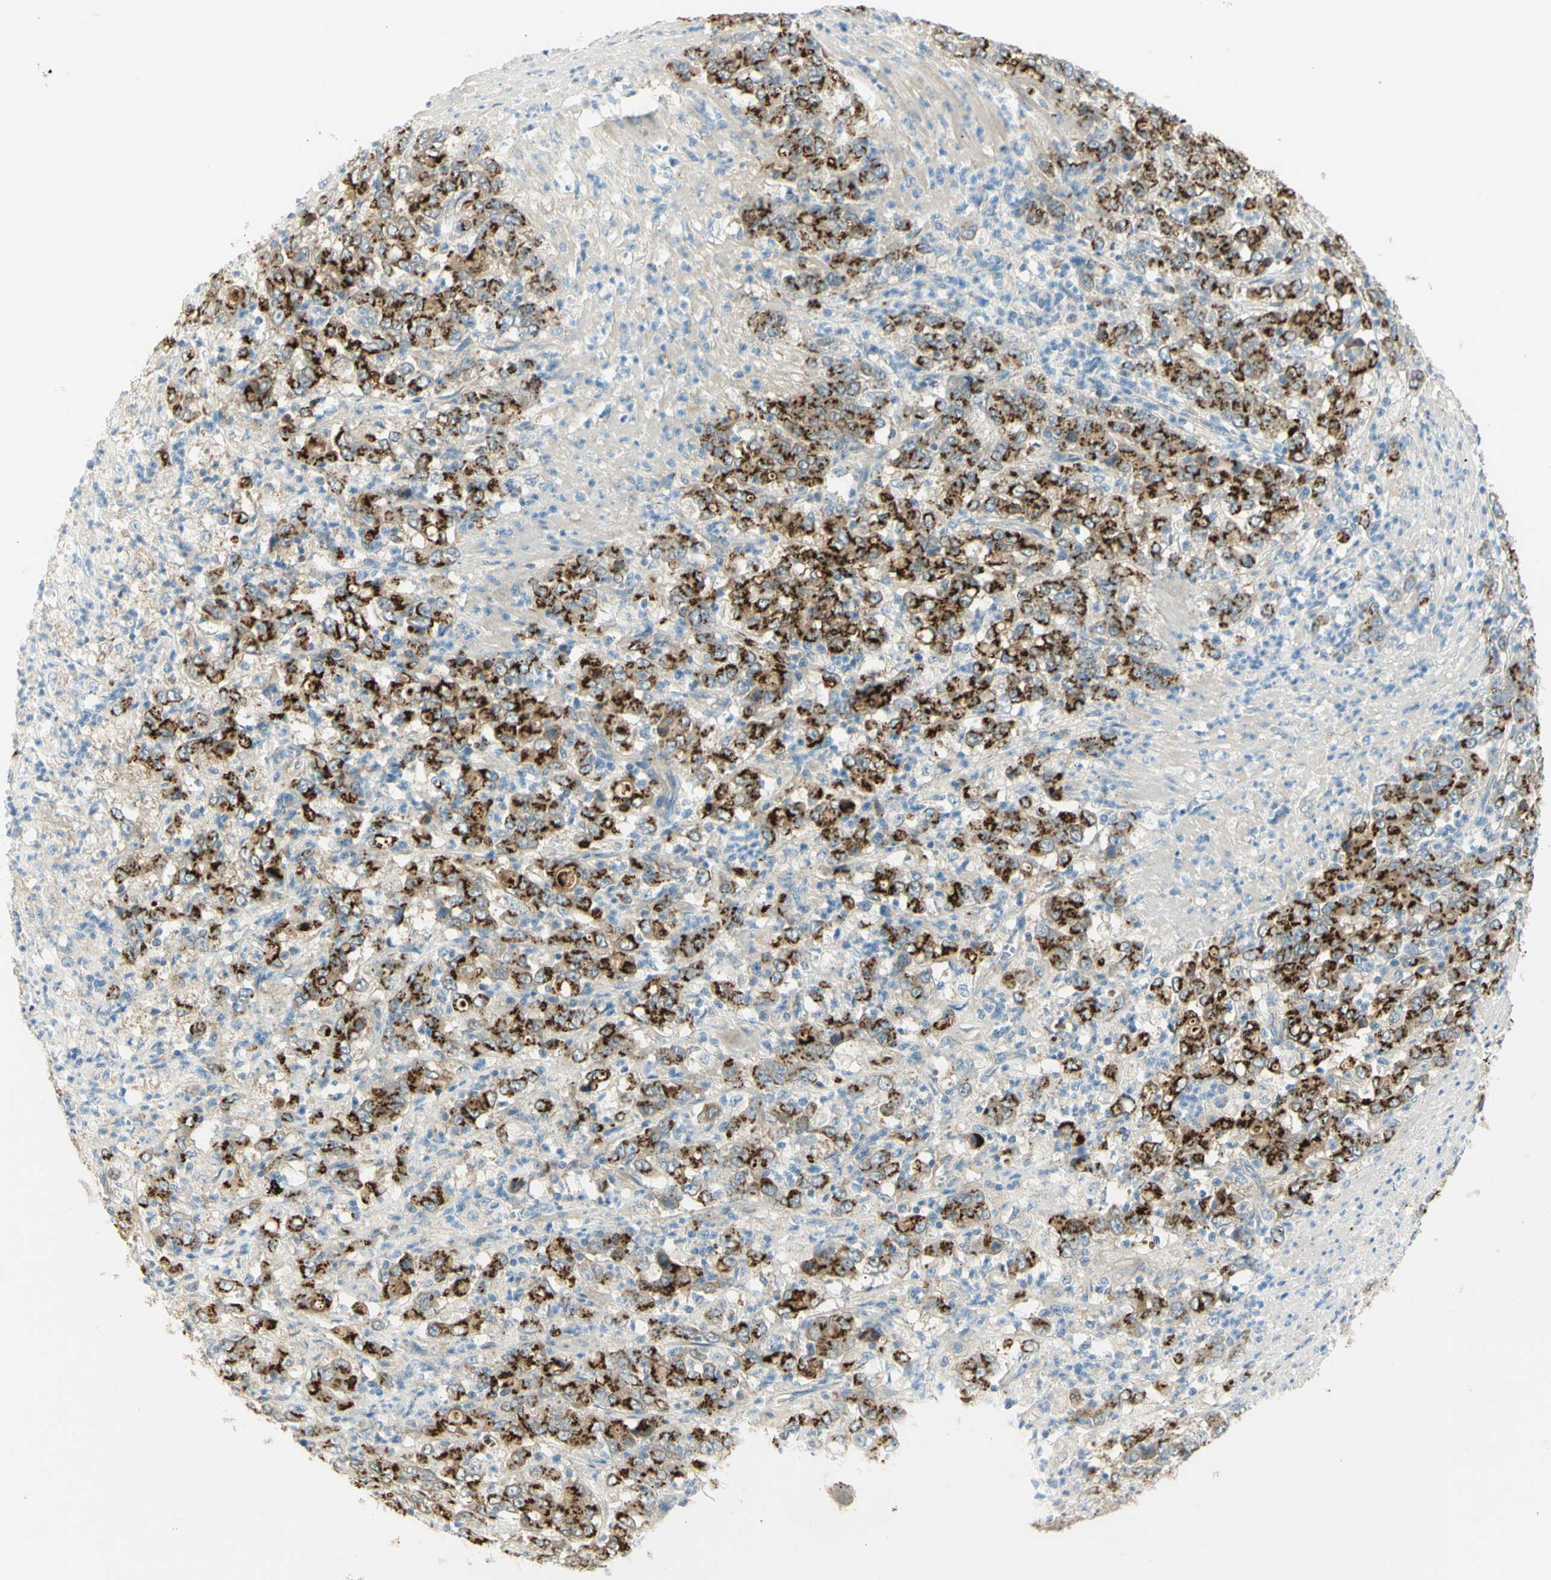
{"staining": {"intensity": "strong", "quantity": ">75%", "location": "cytoplasmic/membranous"}, "tissue": "stomach cancer", "cell_type": "Tumor cells", "image_type": "cancer", "snomed": [{"axis": "morphology", "description": "Adenocarcinoma, NOS"}, {"axis": "topography", "description": "Stomach, lower"}], "caption": "IHC staining of stomach cancer (adenocarcinoma), which displays high levels of strong cytoplasmic/membranous staining in approximately >75% of tumor cells indicating strong cytoplasmic/membranous protein positivity. The staining was performed using DAB (brown) for protein detection and nuclei were counterstained in hematoxylin (blue).", "gene": "GCNT3", "patient": {"sex": "female", "age": 71}}